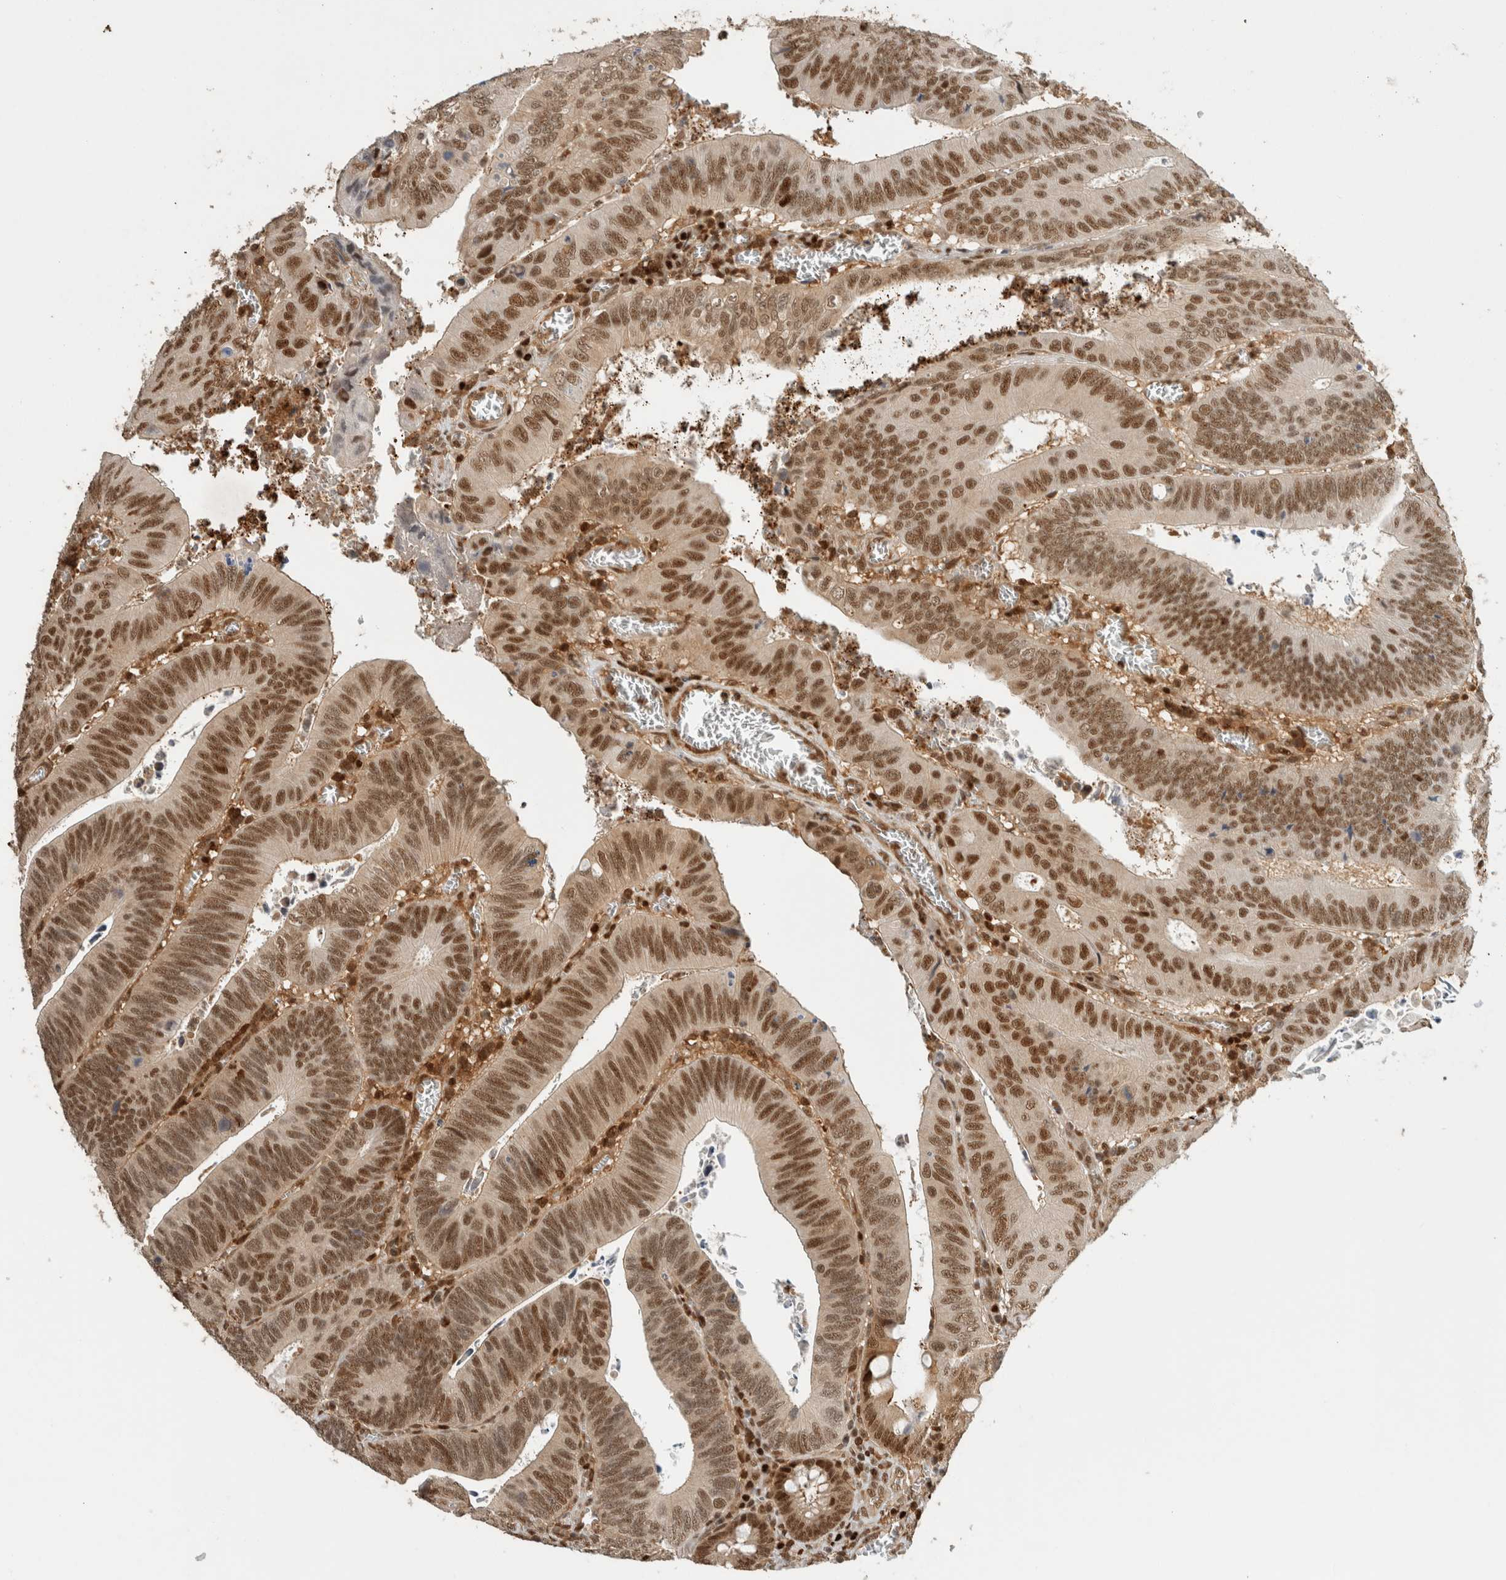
{"staining": {"intensity": "moderate", "quantity": ">75%", "location": "cytoplasmic/membranous,nuclear"}, "tissue": "colorectal cancer", "cell_type": "Tumor cells", "image_type": "cancer", "snomed": [{"axis": "morphology", "description": "Inflammation, NOS"}, {"axis": "morphology", "description": "Adenocarcinoma, NOS"}, {"axis": "topography", "description": "Colon"}], "caption": "Immunohistochemical staining of human adenocarcinoma (colorectal) displays medium levels of moderate cytoplasmic/membranous and nuclear expression in about >75% of tumor cells. The protein of interest is shown in brown color, while the nuclei are stained blue.", "gene": "SNRNP40", "patient": {"sex": "male", "age": 72}}